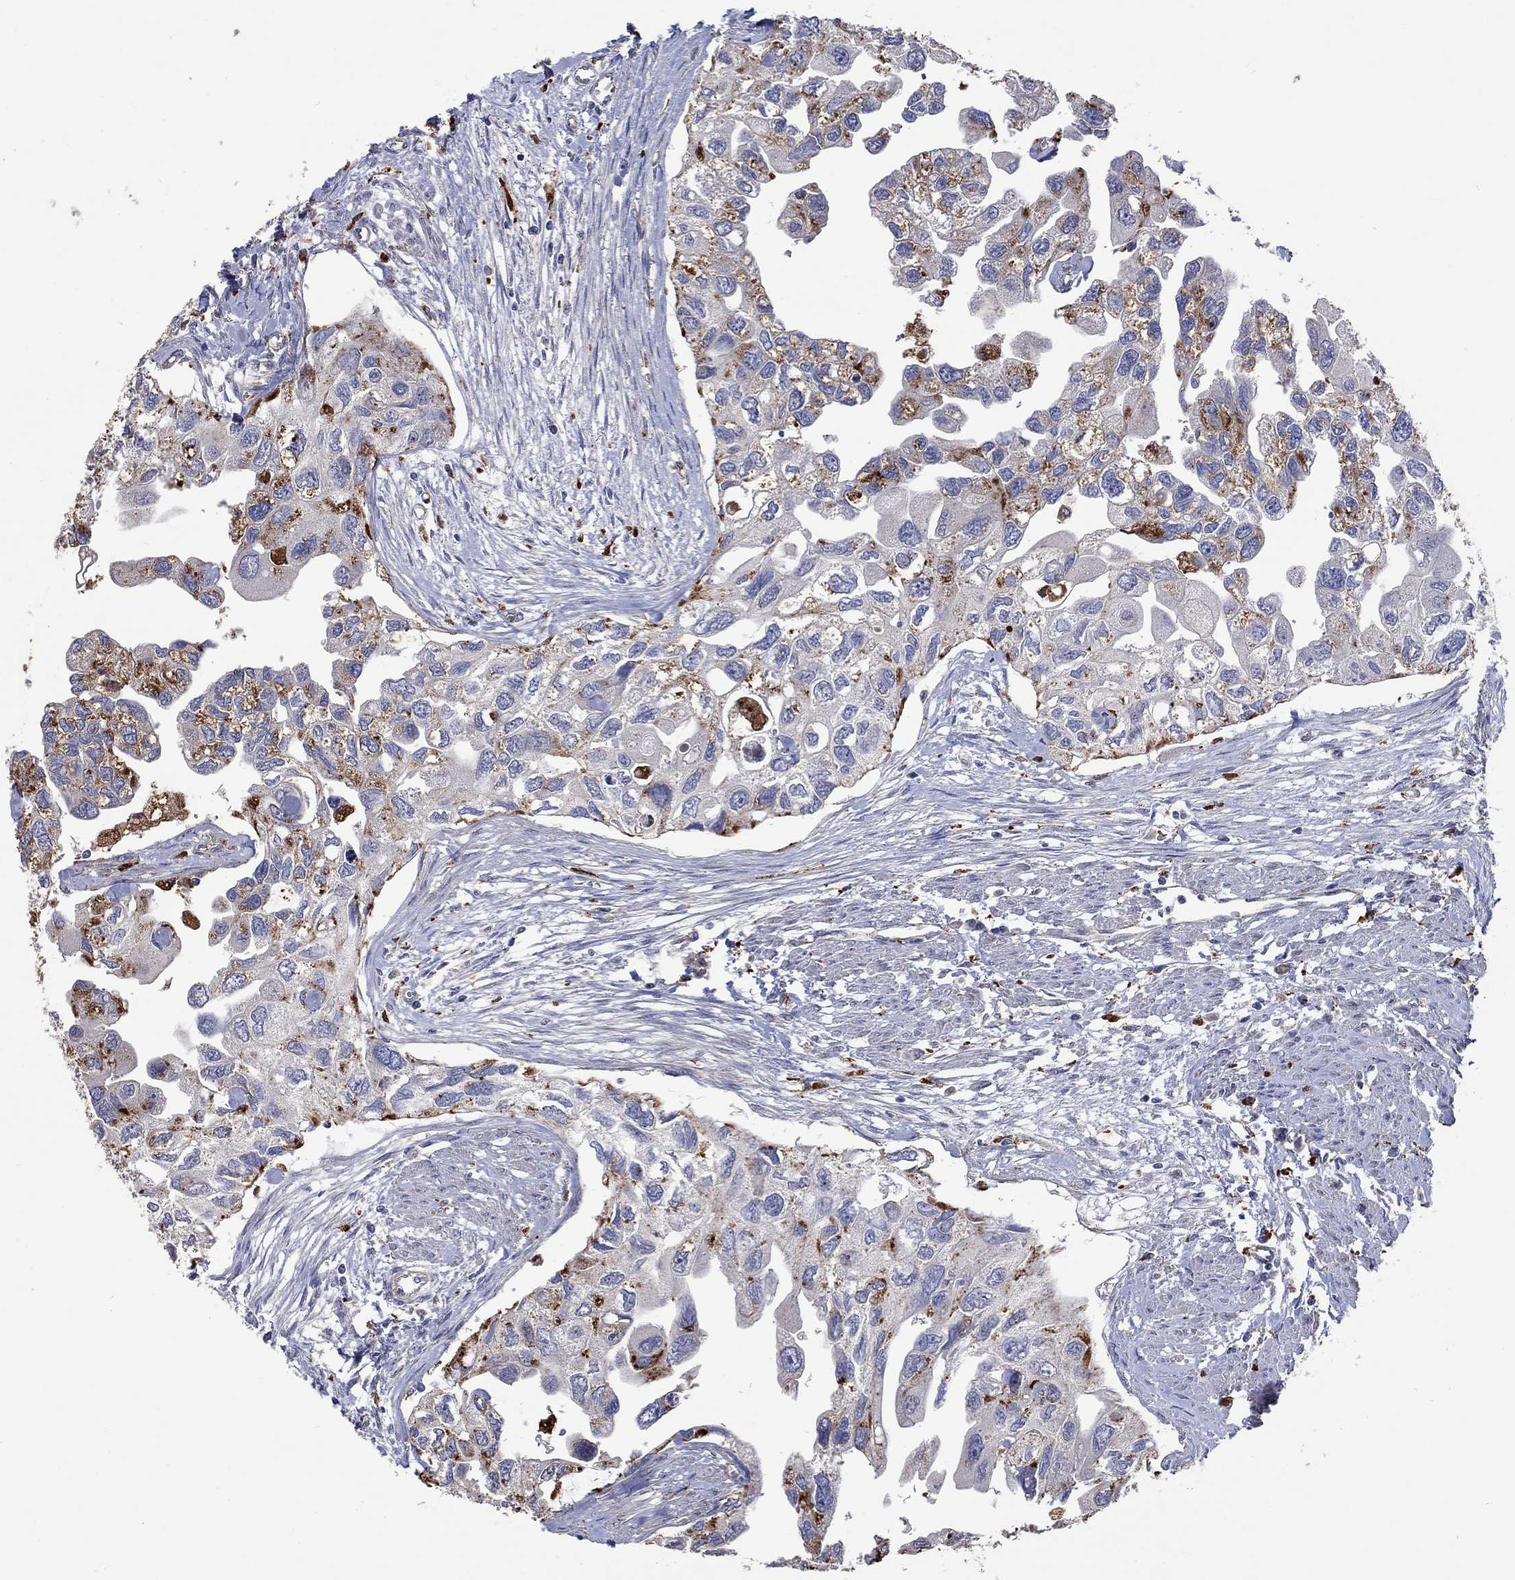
{"staining": {"intensity": "strong", "quantity": "<25%", "location": "cytoplasmic/membranous"}, "tissue": "urothelial cancer", "cell_type": "Tumor cells", "image_type": "cancer", "snomed": [{"axis": "morphology", "description": "Urothelial carcinoma, High grade"}, {"axis": "topography", "description": "Urinary bladder"}], "caption": "Urothelial cancer was stained to show a protein in brown. There is medium levels of strong cytoplasmic/membranous positivity in about <25% of tumor cells.", "gene": "CTSB", "patient": {"sex": "male", "age": 59}}